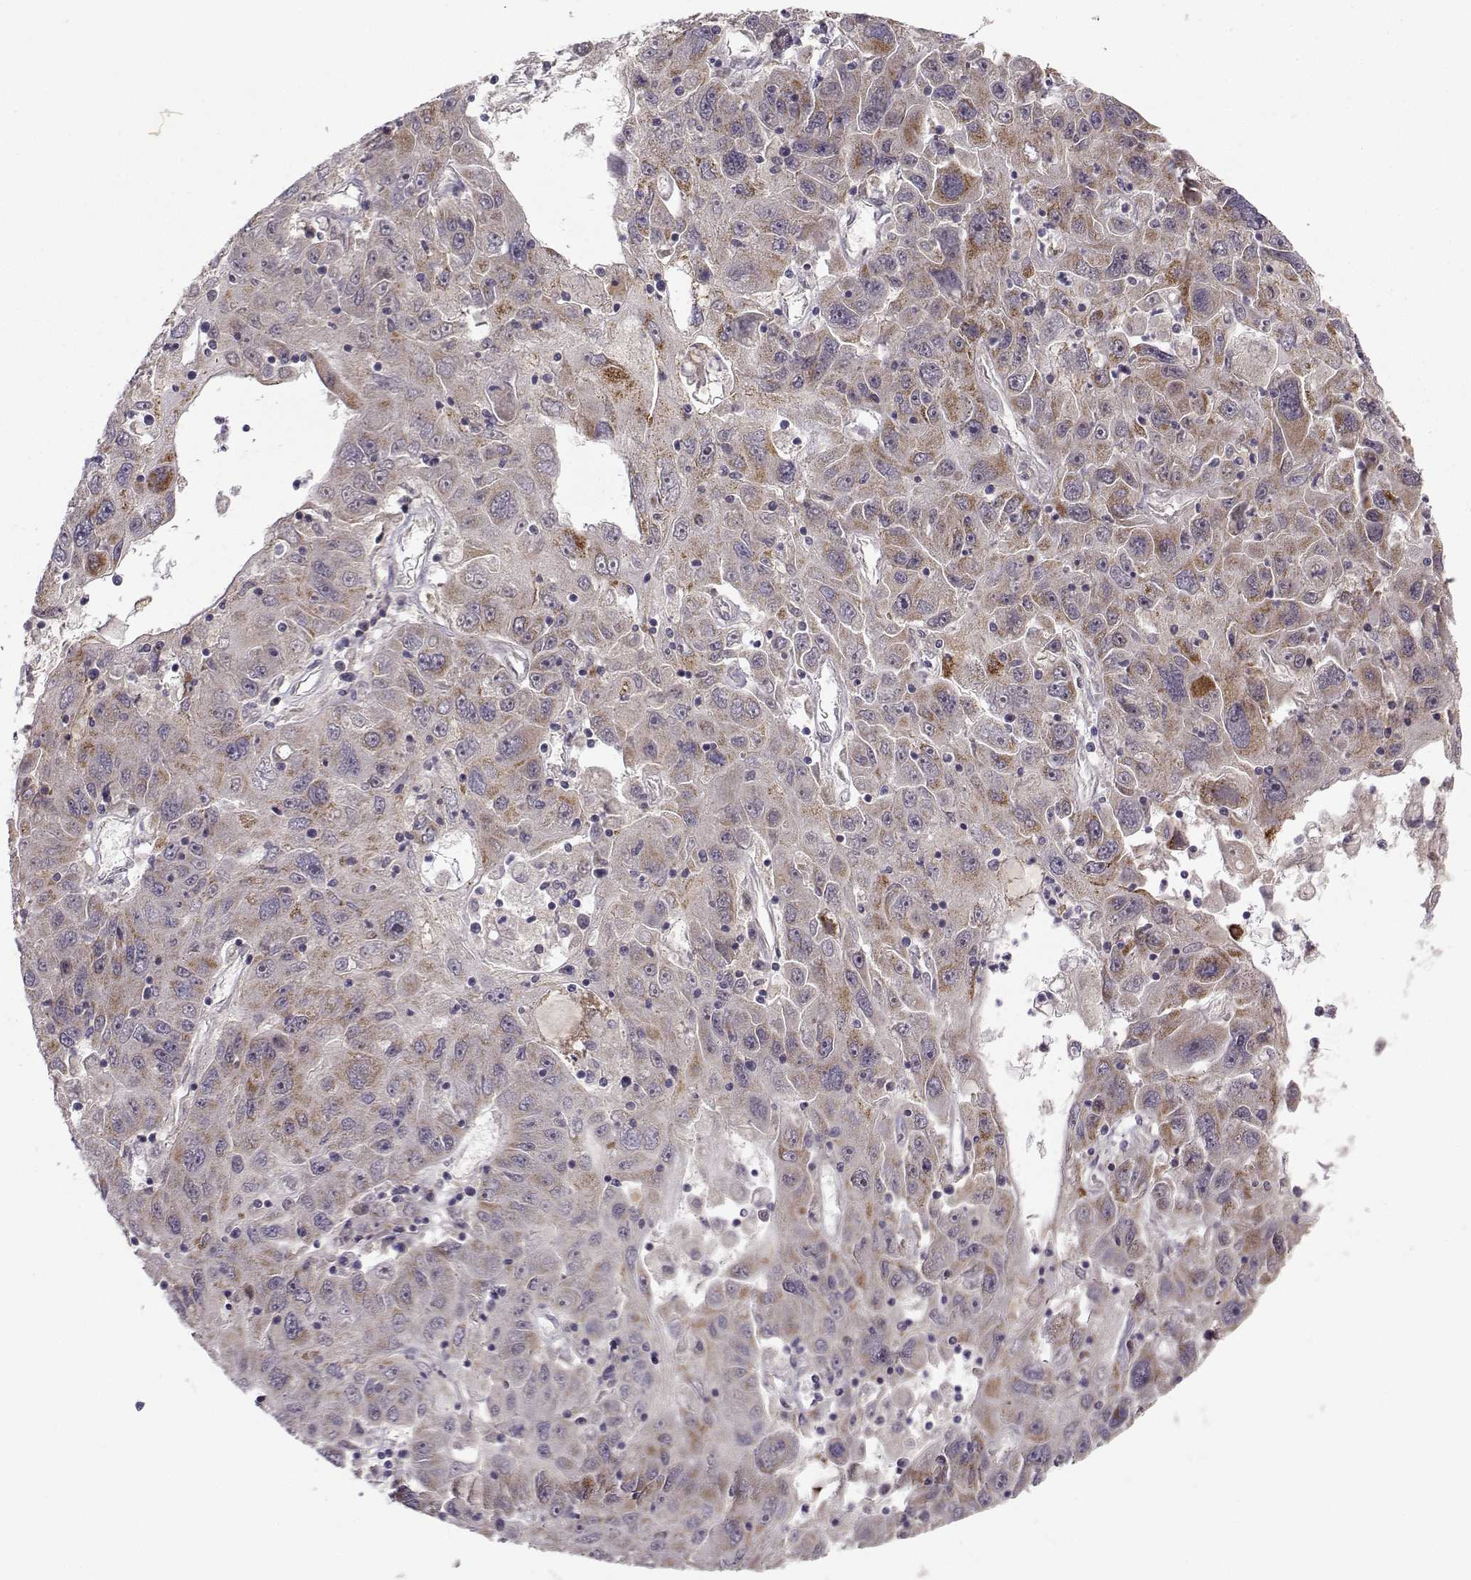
{"staining": {"intensity": "strong", "quantity": "<25%", "location": "cytoplasmic/membranous"}, "tissue": "stomach cancer", "cell_type": "Tumor cells", "image_type": "cancer", "snomed": [{"axis": "morphology", "description": "Adenocarcinoma, NOS"}, {"axis": "topography", "description": "Stomach"}], "caption": "Stomach cancer (adenocarcinoma) was stained to show a protein in brown. There is medium levels of strong cytoplasmic/membranous staining in approximately <25% of tumor cells.", "gene": "NECAB3", "patient": {"sex": "male", "age": 56}}